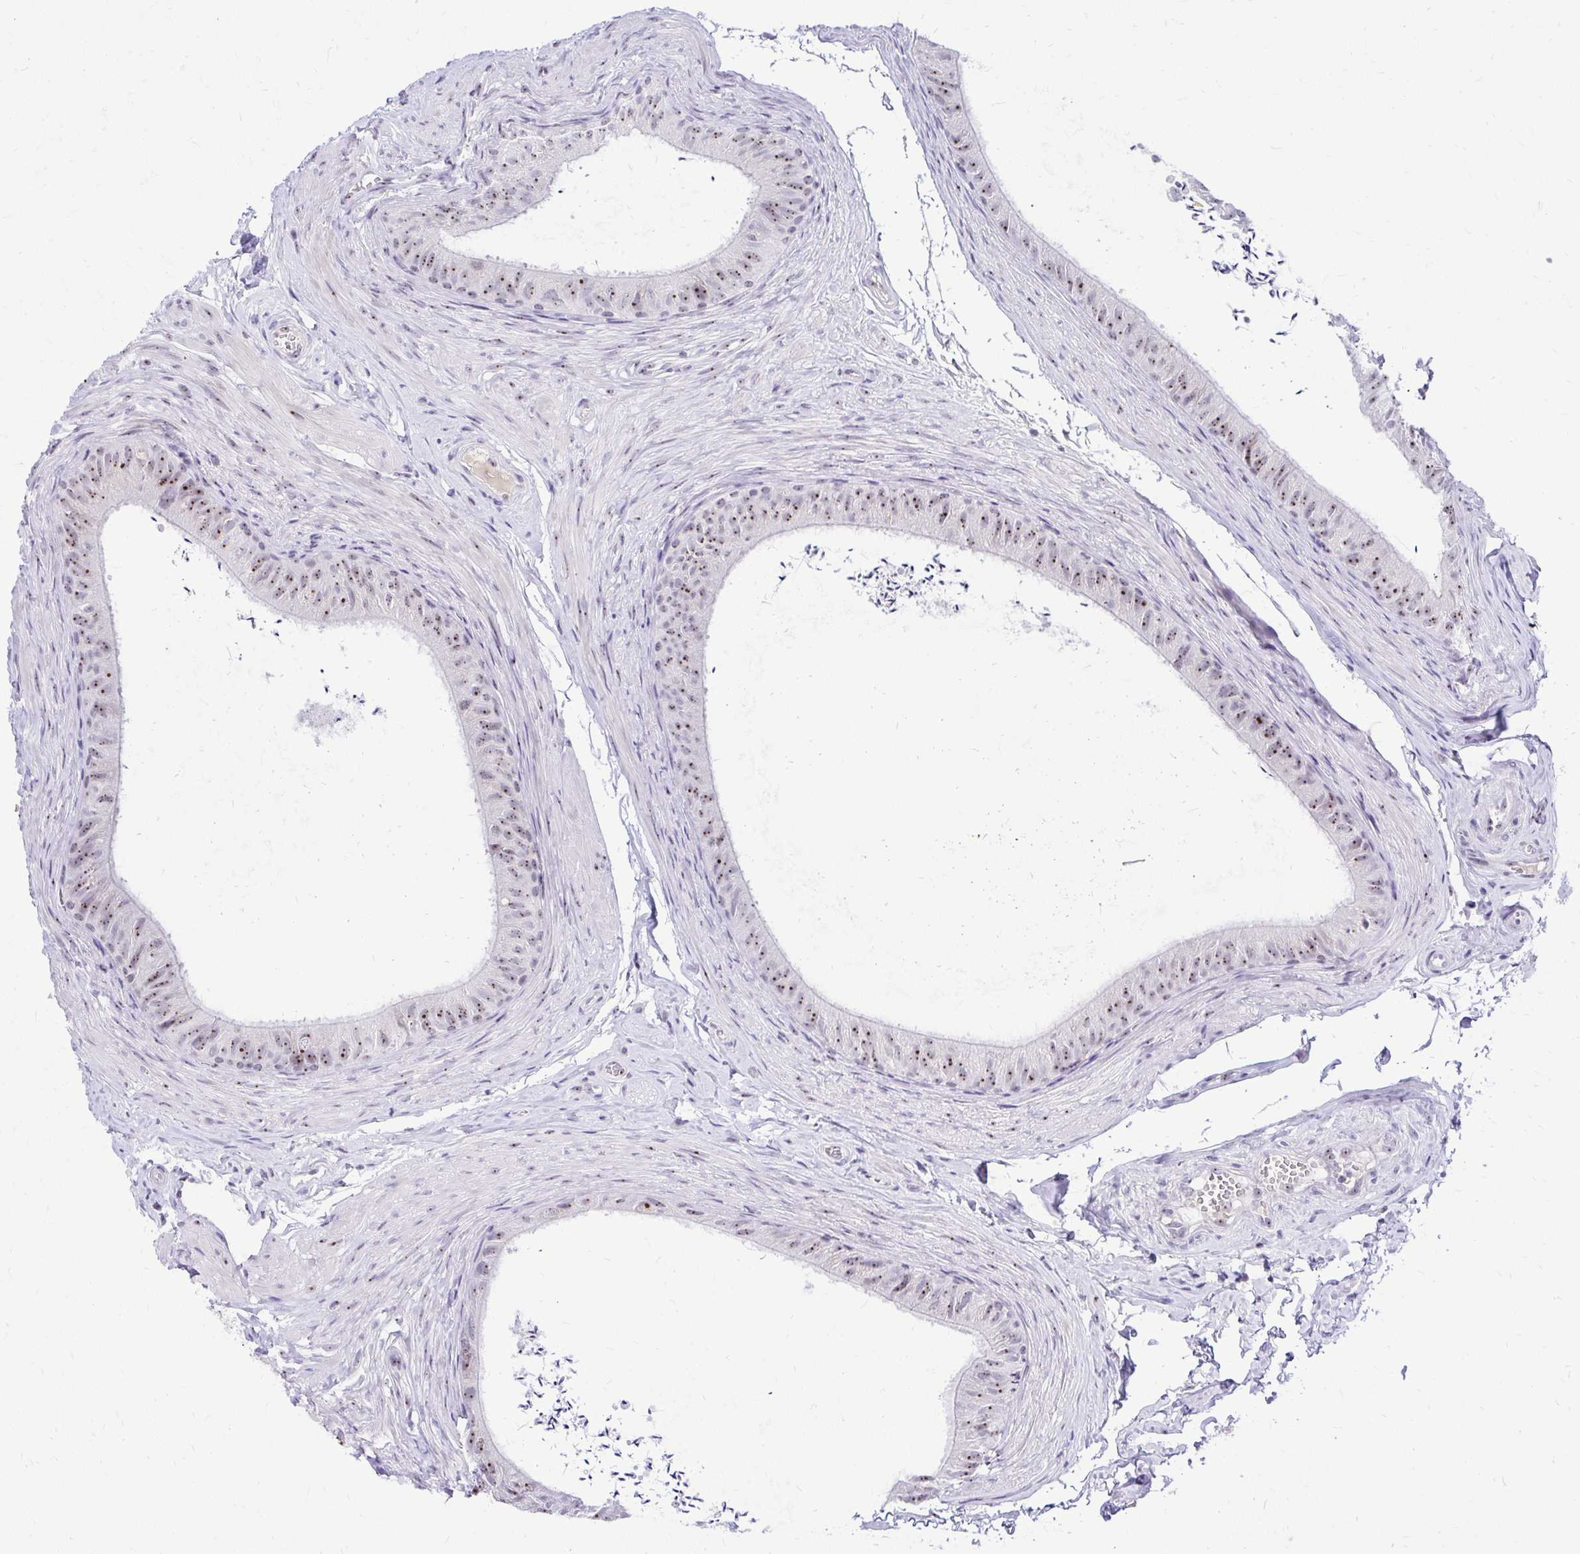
{"staining": {"intensity": "moderate", "quantity": "25%-75%", "location": "nuclear"}, "tissue": "epididymis", "cell_type": "Glandular cells", "image_type": "normal", "snomed": [{"axis": "morphology", "description": "Normal tissue, NOS"}, {"axis": "topography", "description": "Epididymis, spermatic cord, NOS"}, {"axis": "topography", "description": "Epididymis"}, {"axis": "topography", "description": "Peripheral nerve tissue"}], "caption": "The immunohistochemical stain highlights moderate nuclear expression in glandular cells of benign epididymis. (IHC, brightfield microscopy, high magnification).", "gene": "NIFK", "patient": {"sex": "male", "age": 29}}